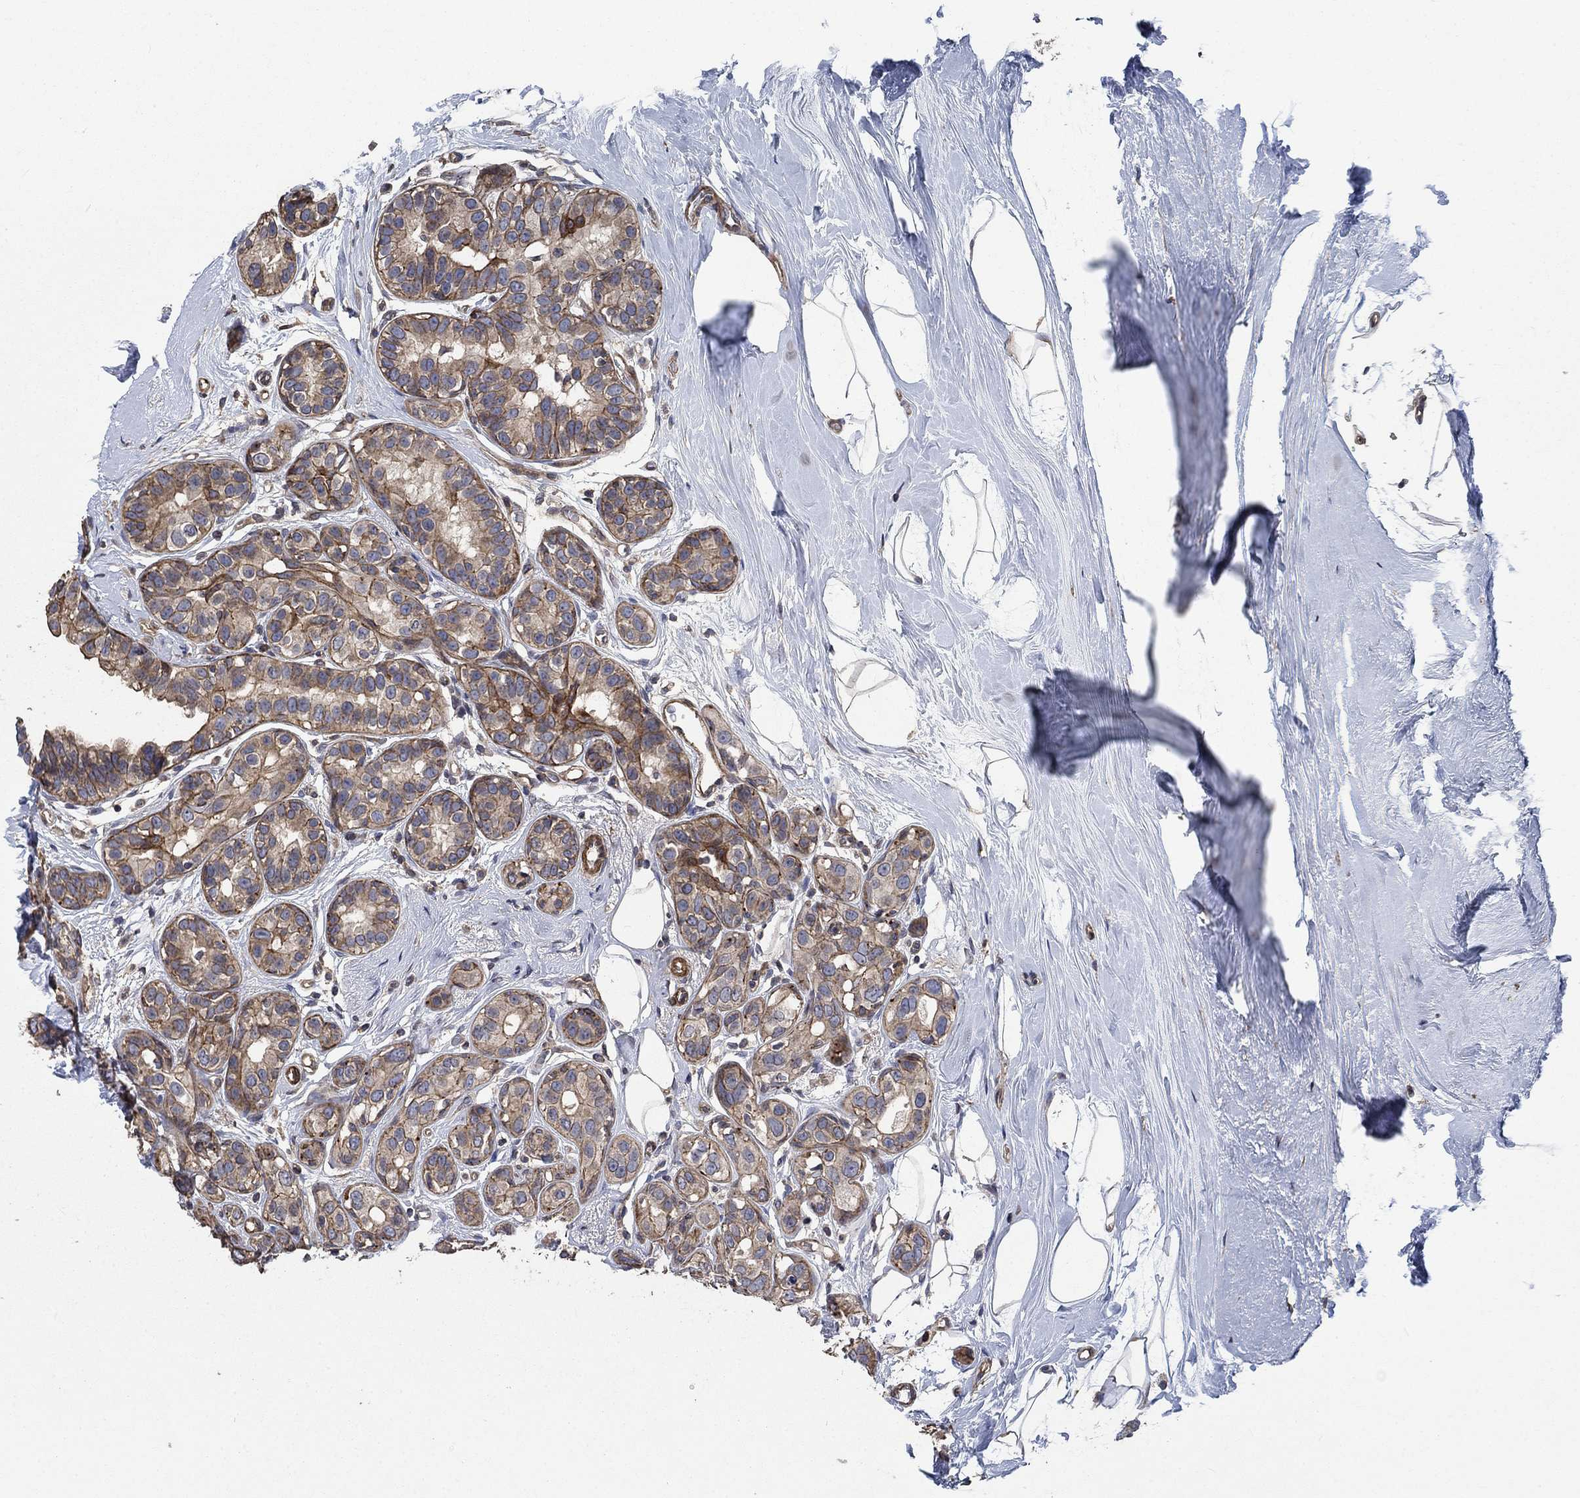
{"staining": {"intensity": "moderate", "quantity": "25%-75%", "location": "cytoplasmic/membranous"}, "tissue": "breast cancer", "cell_type": "Tumor cells", "image_type": "cancer", "snomed": [{"axis": "morphology", "description": "Duct carcinoma"}, {"axis": "topography", "description": "Breast"}], "caption": "Immunohistochemistry histopathology image of breast intraductal carcinoma stained for a protein (brown), which reveals medium levels of moderate cytoplasmic/membranous staining in about 25%-75% of tumor cells.", "gene": "PDE3A", "patient": {"sex": "female", "age": 55}}